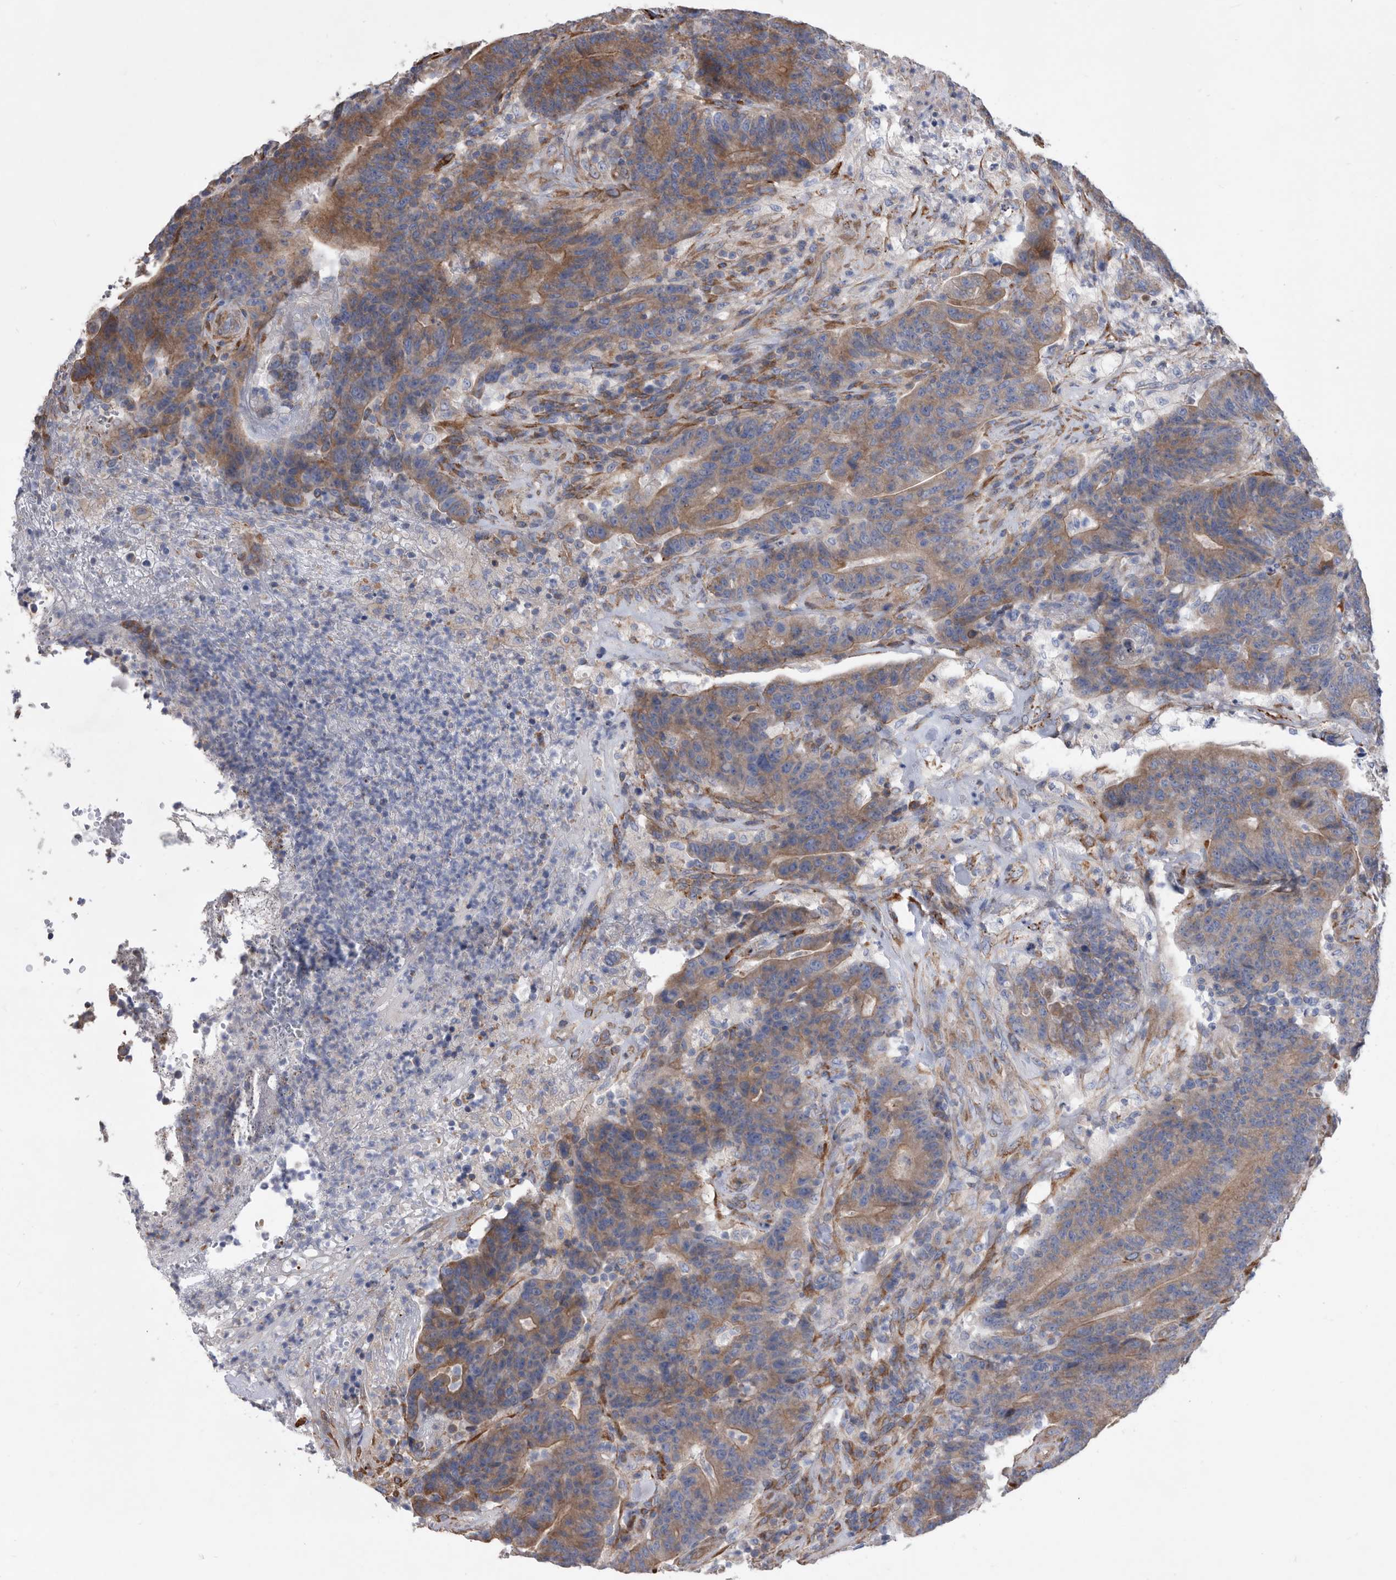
{"staining": {"intensity": "moderate", "quantity": ">75%", "location": "cytoplasmic/membranous"}, "tissue": "colorectal cancer", "cell_type": "Tumor cells", "image_type": "cancer", "snomed": [{"axis": "morphology", "description": "Normal tissue, NOS"}, {"axis": "morphology", "description": "Adenocarcinoma, NOS"}, {"axis": "topography", "description": "Colon"}], "caption": "Immunohistochemistry photomicrograph of neoplastic tissue: human colorectal adenocarcinoma stained using immunohistochemistry (IHC) exhibits medium levels of moderate protein expression localized specifically in the cytoplasmic/membranous of tumor cells, appearing as a cytoplasmic/membranous brown color.", "gene": "ATP13A3", "patient": {"sex": "female", "age": 75}}